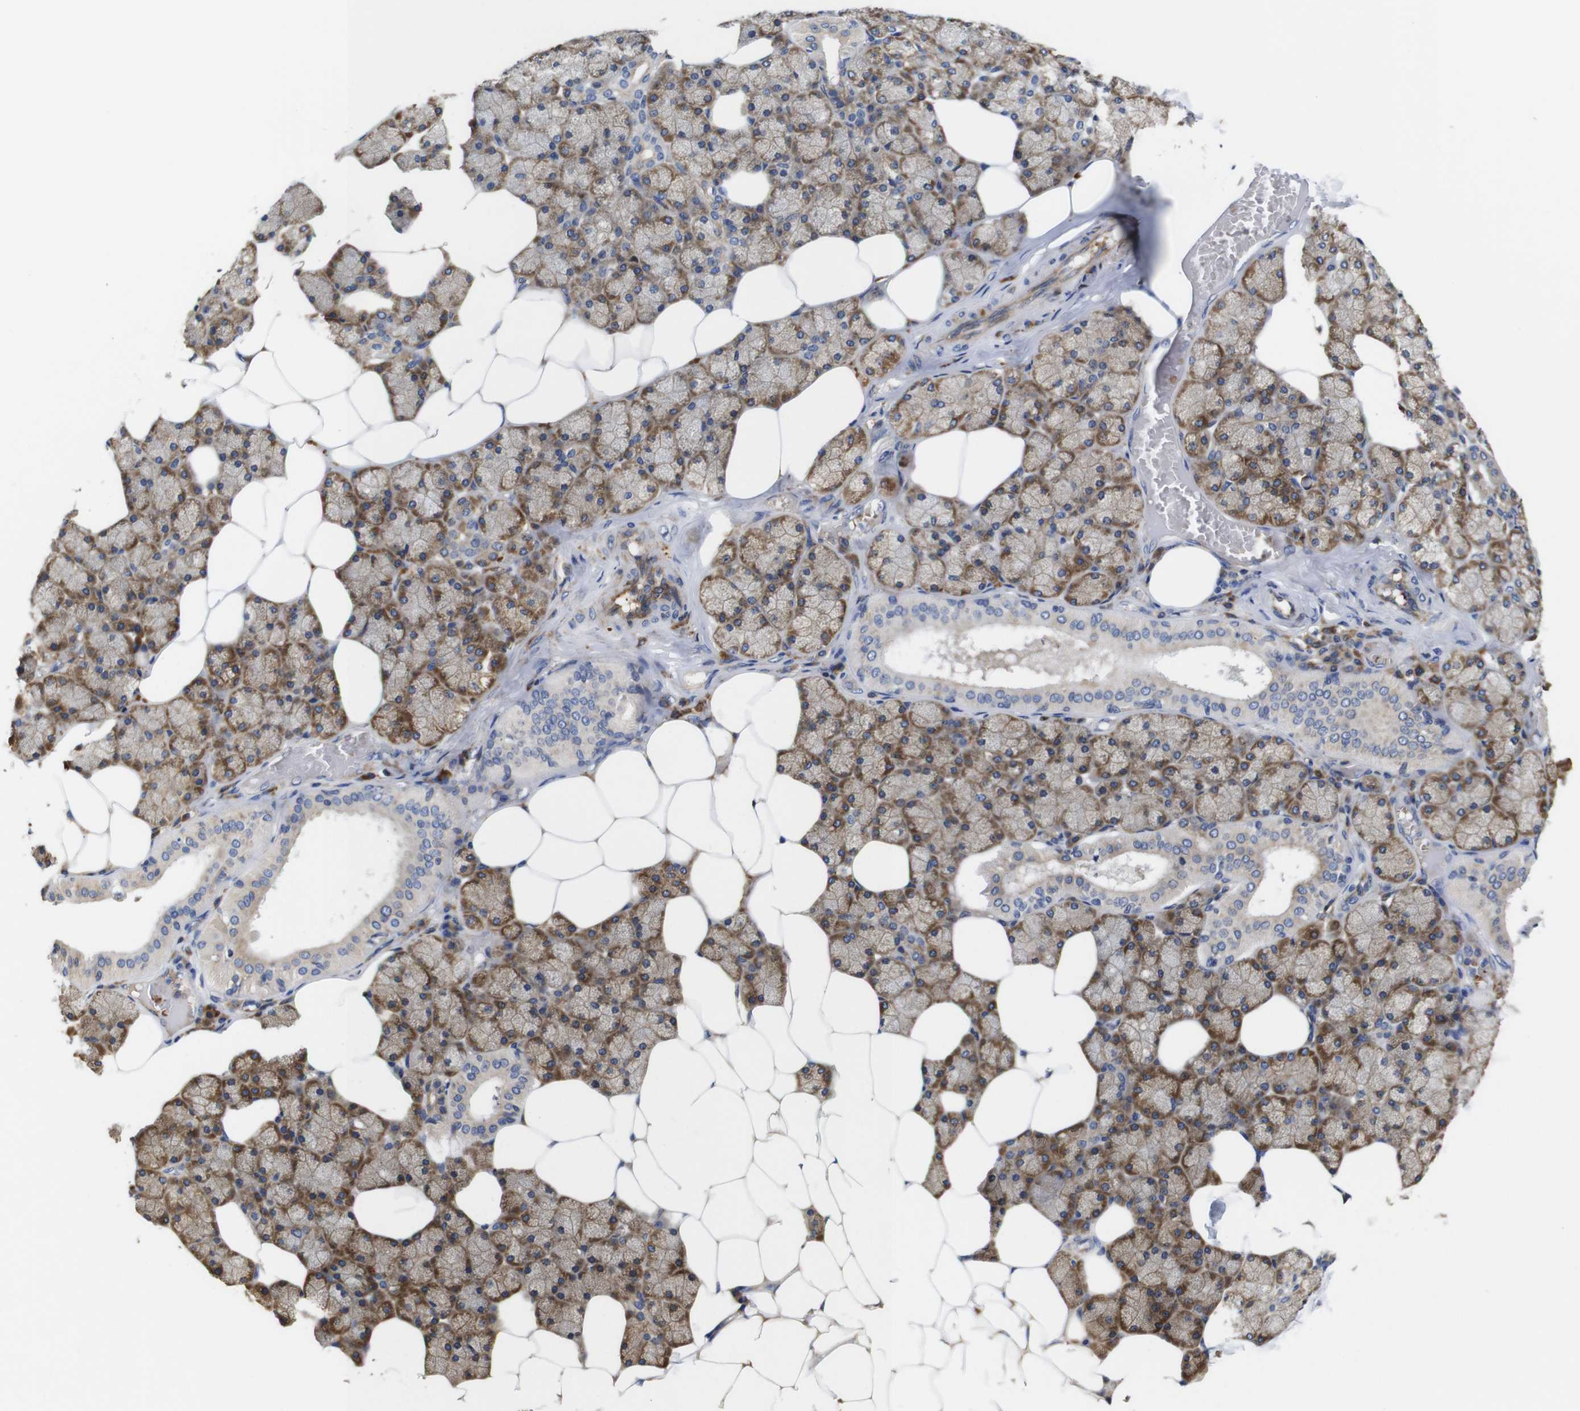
{"staining": {"intensity": "moderate", "quantity": ">75%", "location": "cytoplasmic/membranous"}, "tissue": "salivary gland", "cell_type": "Glandular cells", "image_type": "normal", "snomed": [{"axis": "morphology", "description": "Normal tissue, NOS"}, {"axis": "topography", "description": "Salivary gland"}], "caption": "Salivary gland stained with immunohistochemistry displays moderate cytoplasmic/membranous expression in about >75% of glandular cells. (brown staining indicates protein expression, while blue staining denotes nuclei).", "gene": "CLCC1", "patient": {"sex": "male", "age": 62}}